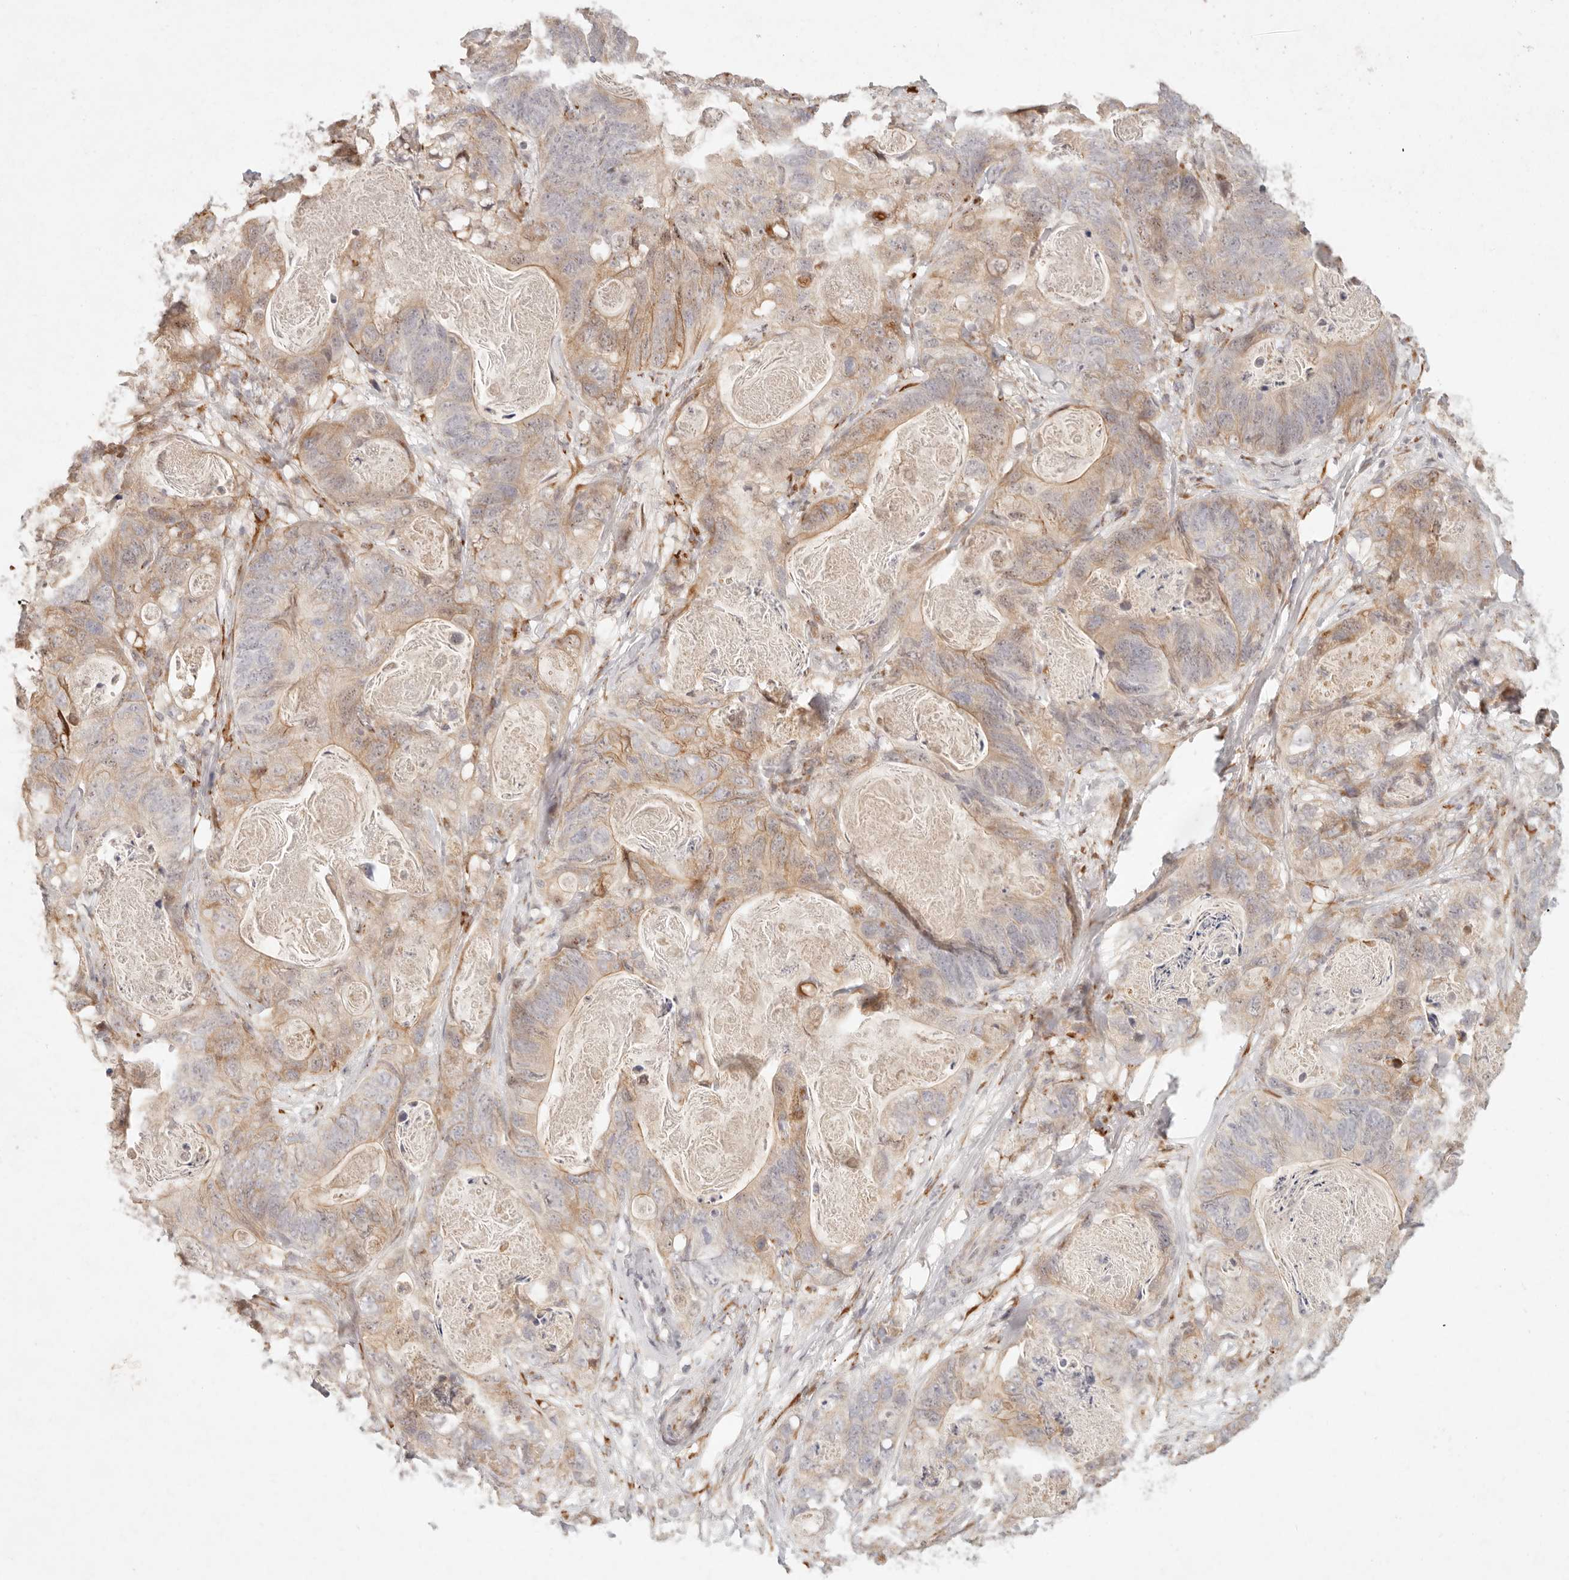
{"staining": {"intensity": "weak", "quantity": "25%-75%", "location": "cytoplasmic/membranous"}, "tissue": "stomach cancer", "cell_type": "Tumor cells", "image_type": "cancer", "snomed": [{"axis": "morphology", "description": "Normal tissue, NOS"}, {"axis": "morphology", "description": "Adenocarcinoma, NOS"}, {"axis": "topography", "description": "Stomach"}], "caption": "The image reveals immunohistochemical staining of stomach adenocarcinoma. There is weak cytoplasmic/membranous staining is seen in approximately 25%-75% of tumor cells.", "gene": "C1orf127", "patient": {"sex": "female", "age": 89}}